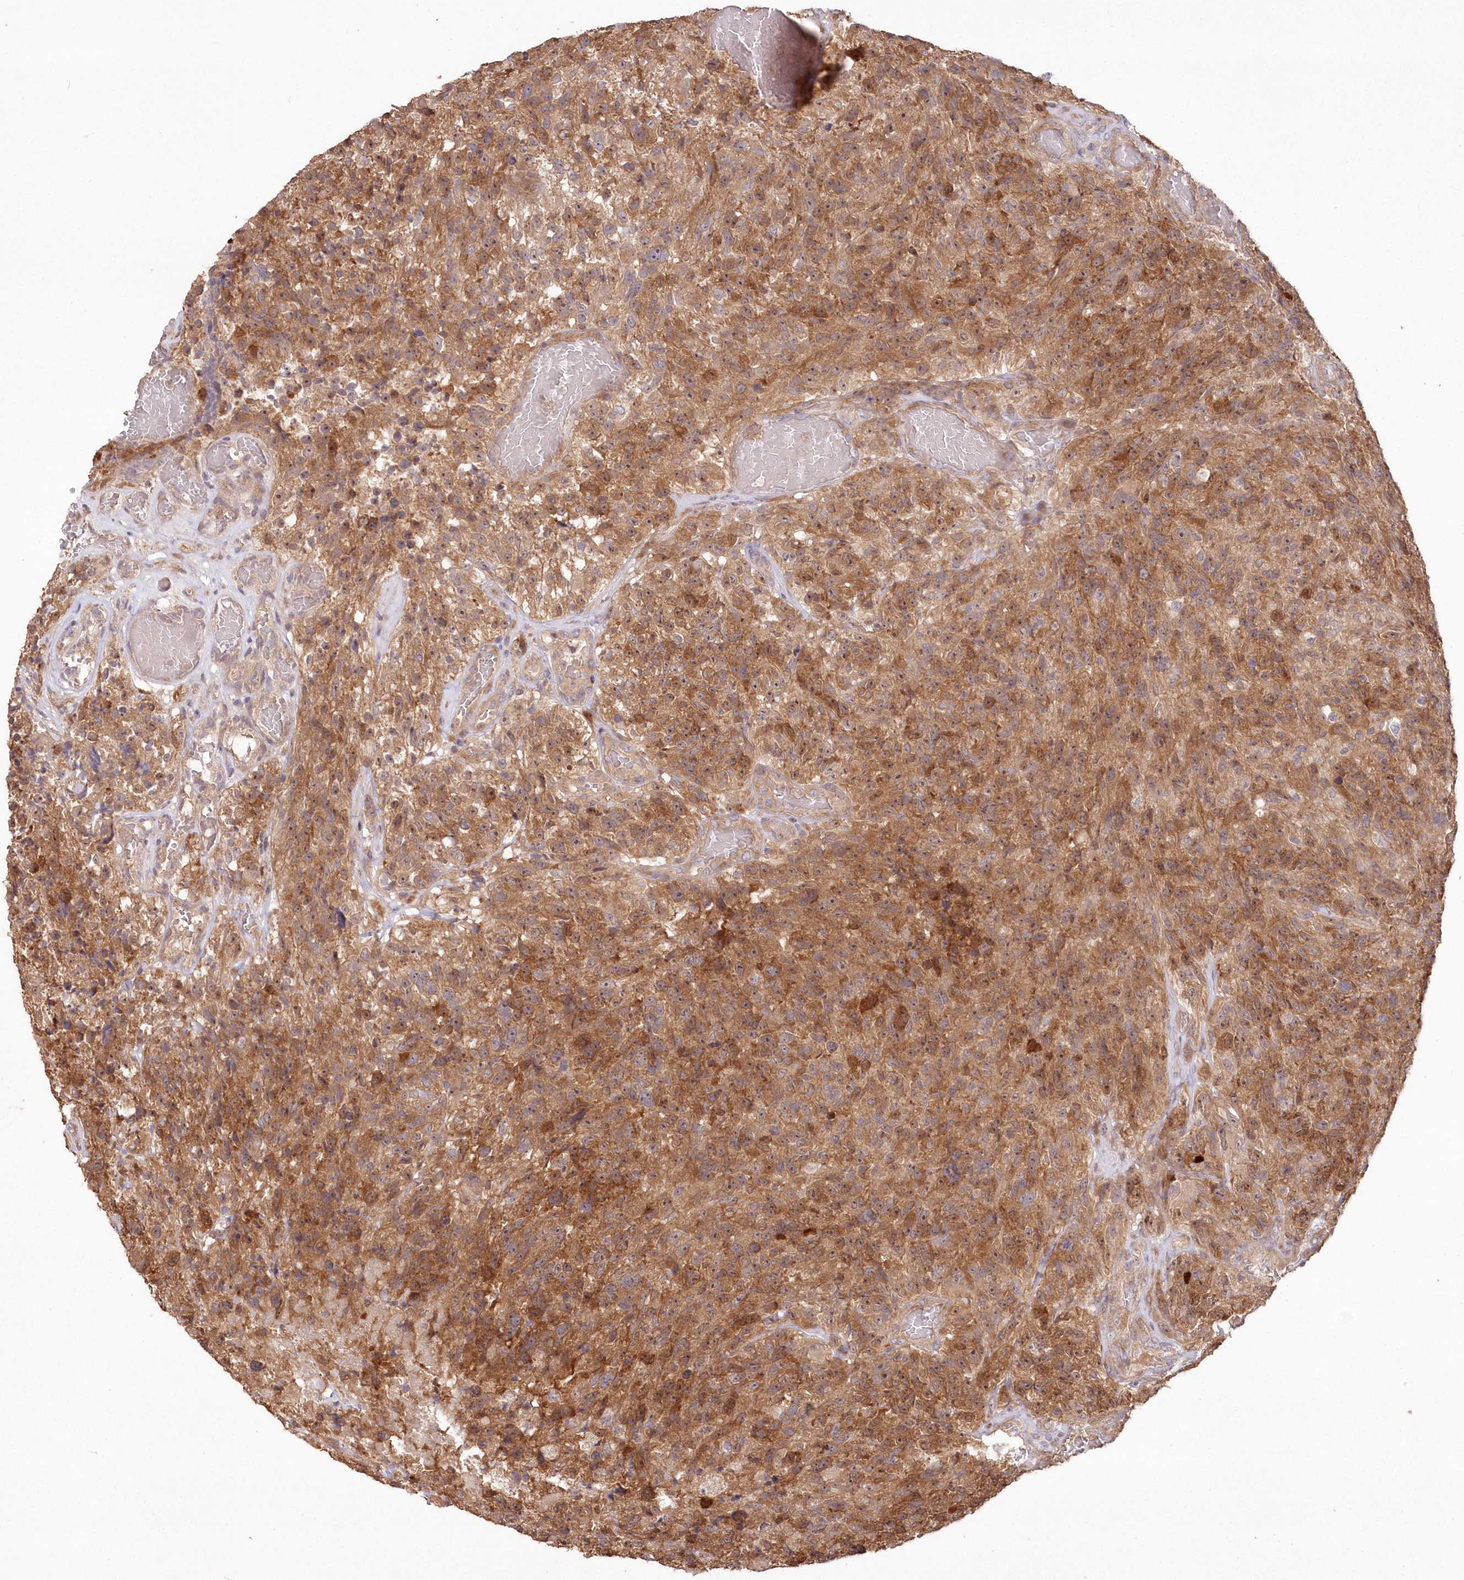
{"staining": {"intensity": "moderate", "quantity": ">75%", "location": "cytoplasmic/membranous,nuclear"}, "tissue": "glioma", "cell_type": "Tumor cells", "image_type": "cancer", "snomed": [{"axis": "morphology", "description": "Glioma, malignant, High grade"}, {"axis": "topography", "description": "Brain"}], "caption": "Immunohistochemical staining of glioma displays medium levels of moderate cytoplasmic/membranous and nuclear expression in about >75% of tumor cells. The protein is shown in brown color, while the nuclei are stained blue.", "gene": "TBCA", "patient": {"sex": "male", "age": 69}}